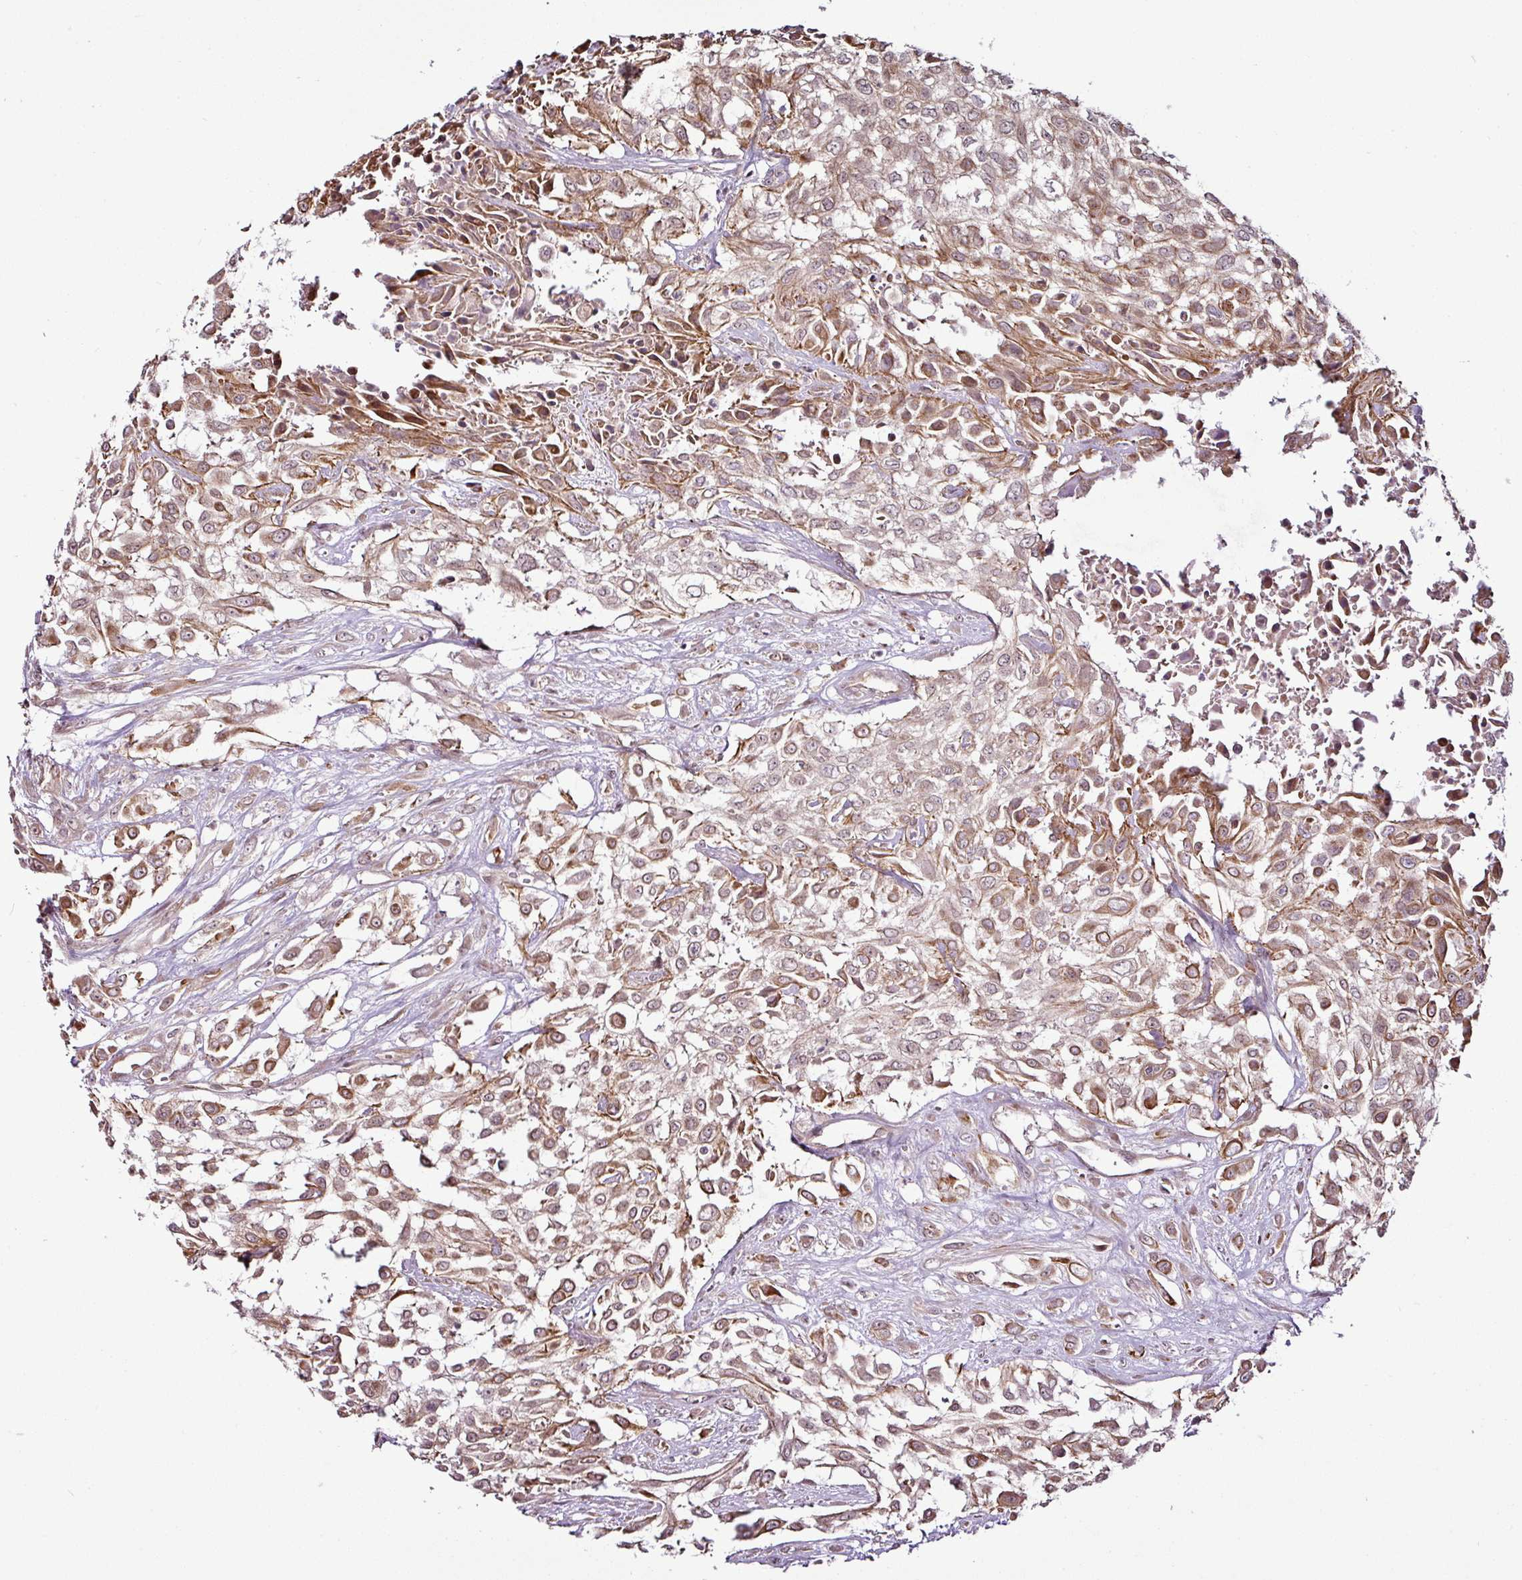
{"staining": {"intensity": "moderate", "quantity": ">75%", "location": "cytoplasmic/membranous"}, "tissue": "urothelial cancer", "cell_type": "Tumor cells", "image_type": "cancer", "snomed": [{"axis": "morphology", "description": "Urothelial carcinoma, High grade"}, {"axis": "topography", "description": "Urinary bladder"}], "caption": "This micrograph exhibits IHC staining of human high-grade urothelial carcinoma, with medium moderate cytoplasmic/membranous positivity in approximately >75% of tumor cells.", "gene": "DCAF13", "patient": {"sex": "male", "age": 57}}